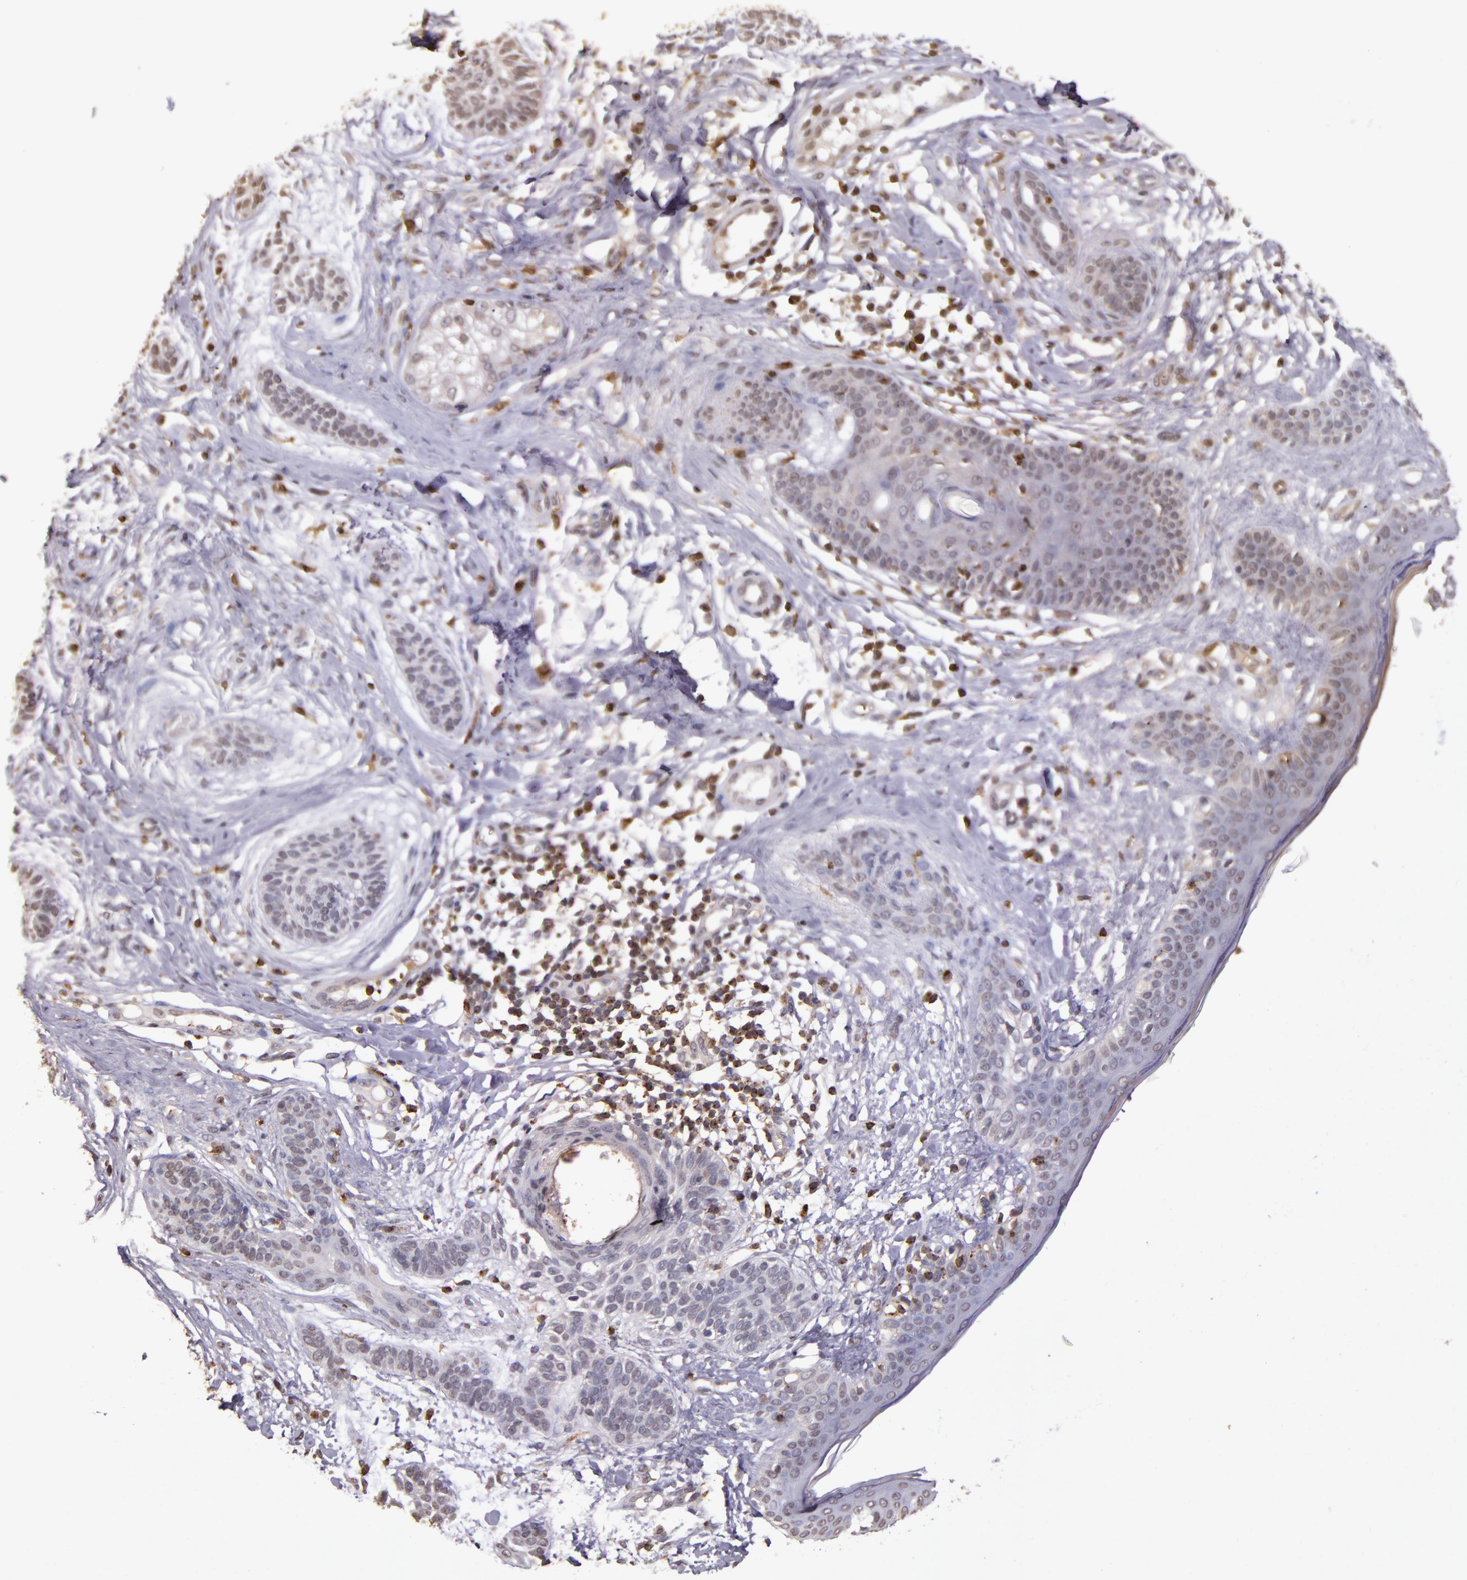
{"staining": {"intensity": "weak", "quantity": "25%-75%", "location": "cytoplasmic/membranous"}, "tissue": "skin cancer", "cell_type": "Tumor cells", "image_type": "cancer", "snomed": [{"axis": "morphology", "description": "Normal tissue, NOS"}, {"axis": "morphology", "description": "Basal cell carcinoma"}, {"axis": "topography", "description": "Skin"}], "caption": "There is low levels of weak cytoplasmic/membranous expression in tumor cells of skin cancer (basal cell carcinoma), as demonstrated by immunohistochemical staining (brown color).", "gene": "SLC2A3", "patient": {"sex": "male", "age": 63}}